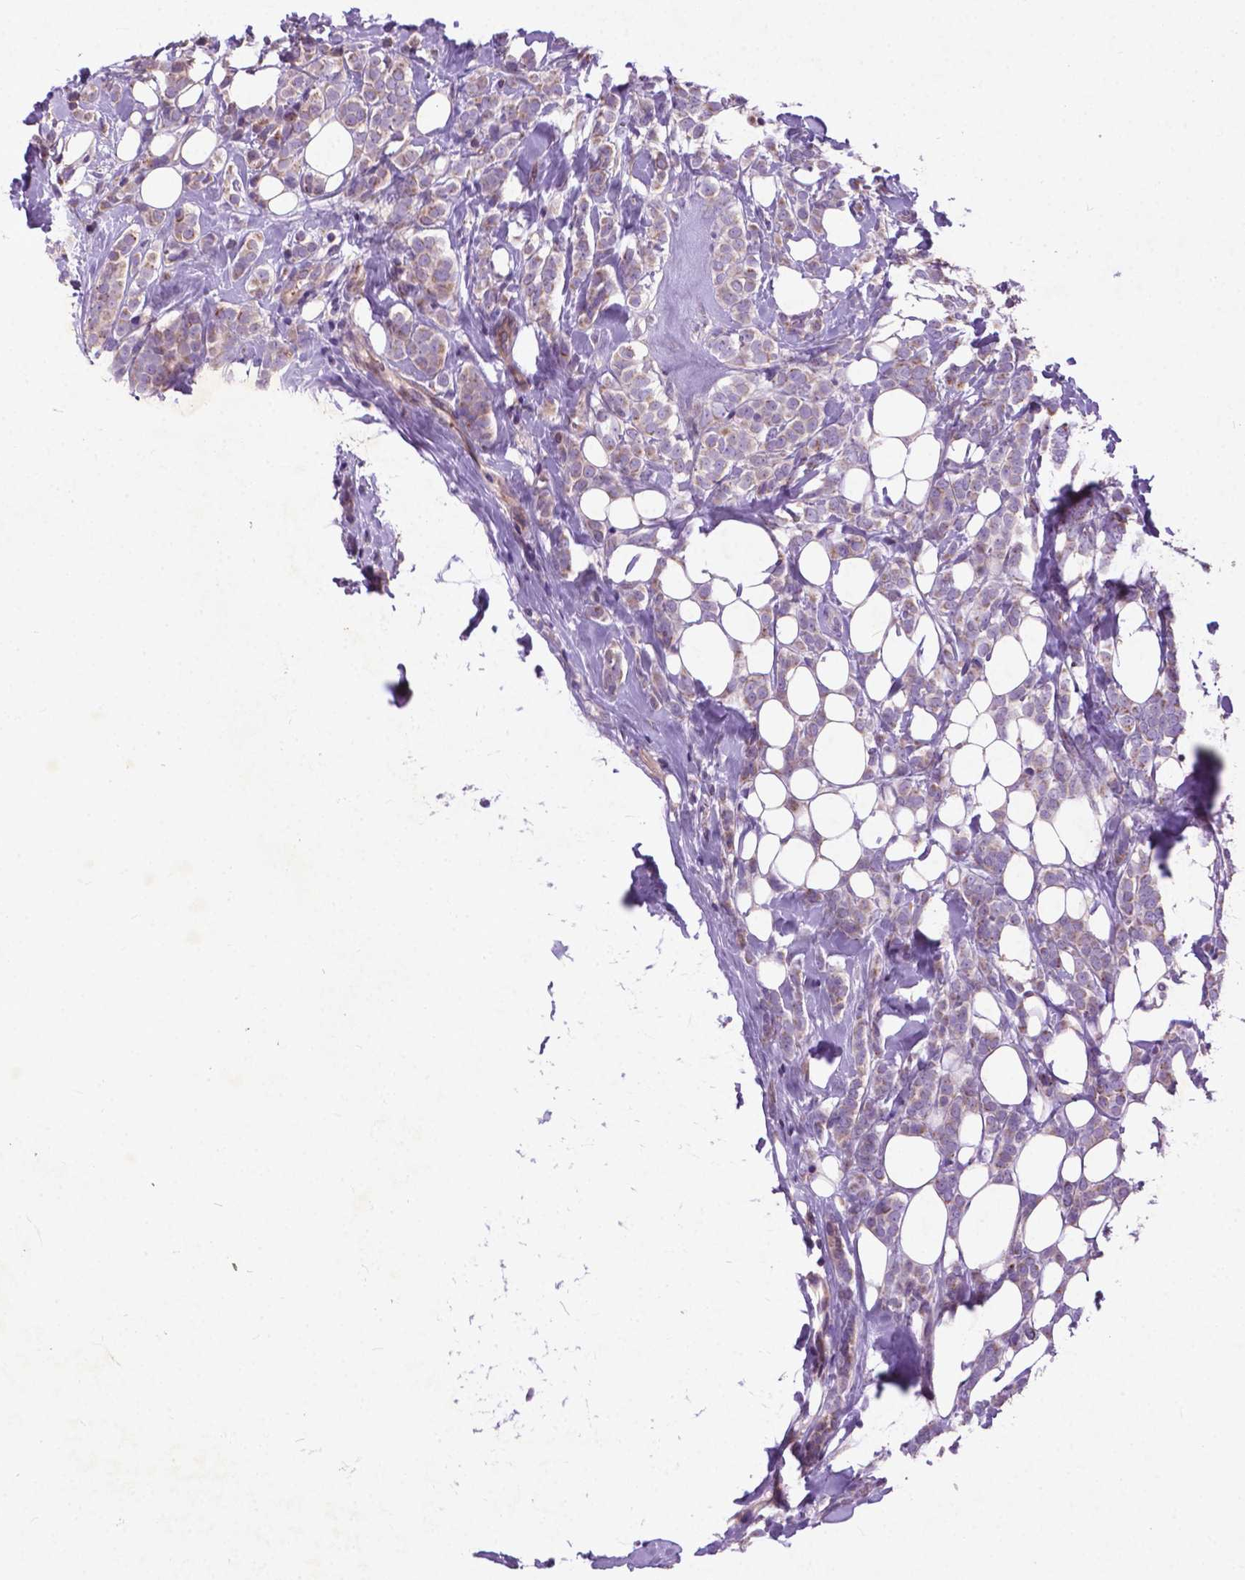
{"staining": {"intensity": "weak", "quantity": ">75%", "location": "cytoplasmic/membranous"}, "tissue": "breast cancer", "cell_type": "Tumor cells", "image_type": "cancer", "snomed": [{"axis": "morphology", "description": "Lobular carcinoma"}, {"axis": "topography", "description": "Breast"}], "caption": "Immunohistochemistry (IHC) (DAB) staining of human lobular carcinoma (breast) displays weak cytoplasmic/membranous protein expression in about >75% of tumor cells.", "gene": "ATG4D", "patient": {"sex": "female", "age": 49}}